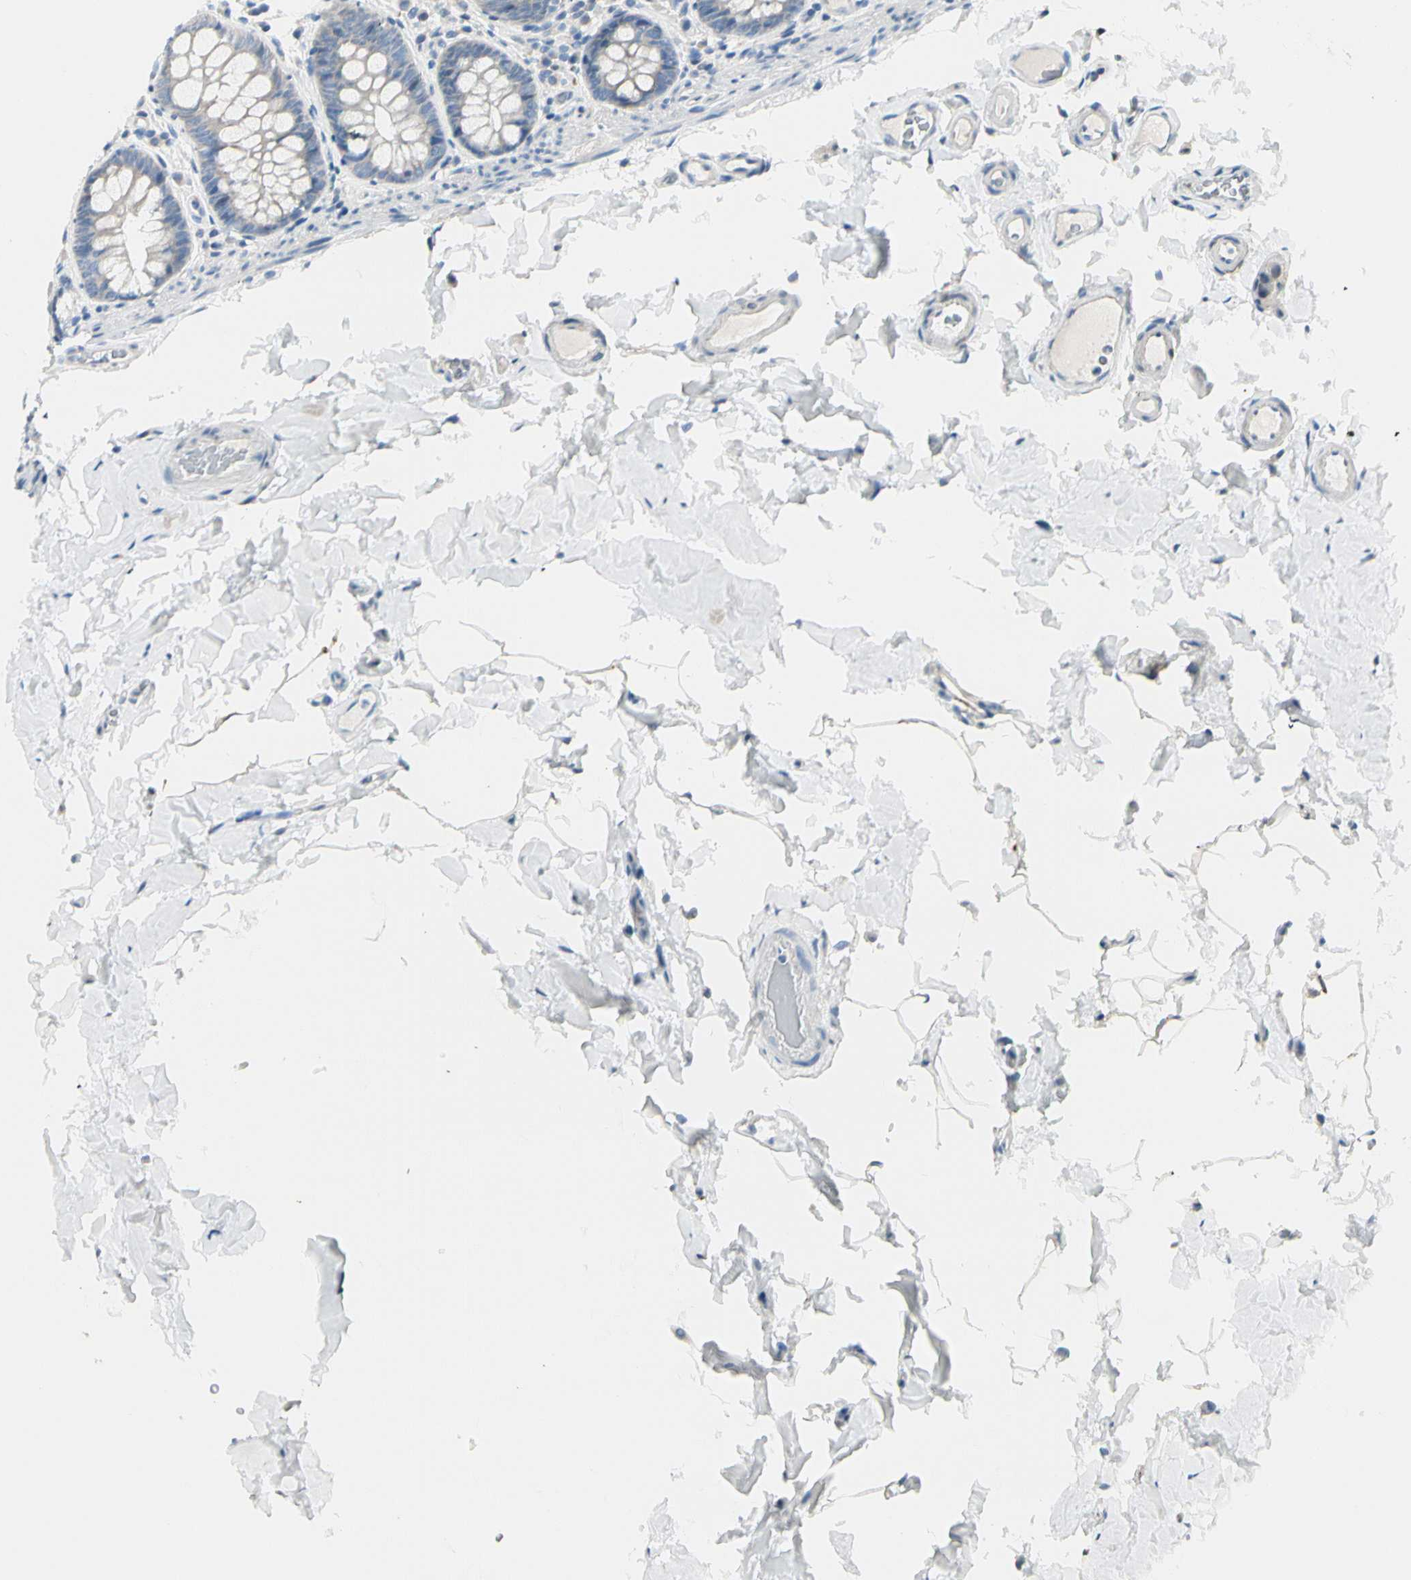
{"staining": {"intensity": "weak", "quantity": "<25%", "location": "cytoplasmic/membranous"}, "tissue": "colon", "cell_type": "Endothelial cells", "image_type": "normal", "snomed": [{"axis": "morphology", "description": "Normal tissue, NOS"}, {"axis": "topography", "description": "Colon"}], "caption": "Immunohistochemical staining of normal colon shows no significant positivity in endothelial cells.", "gene": "PEBP1", "patient": {"sex": "female", "age": 61}}